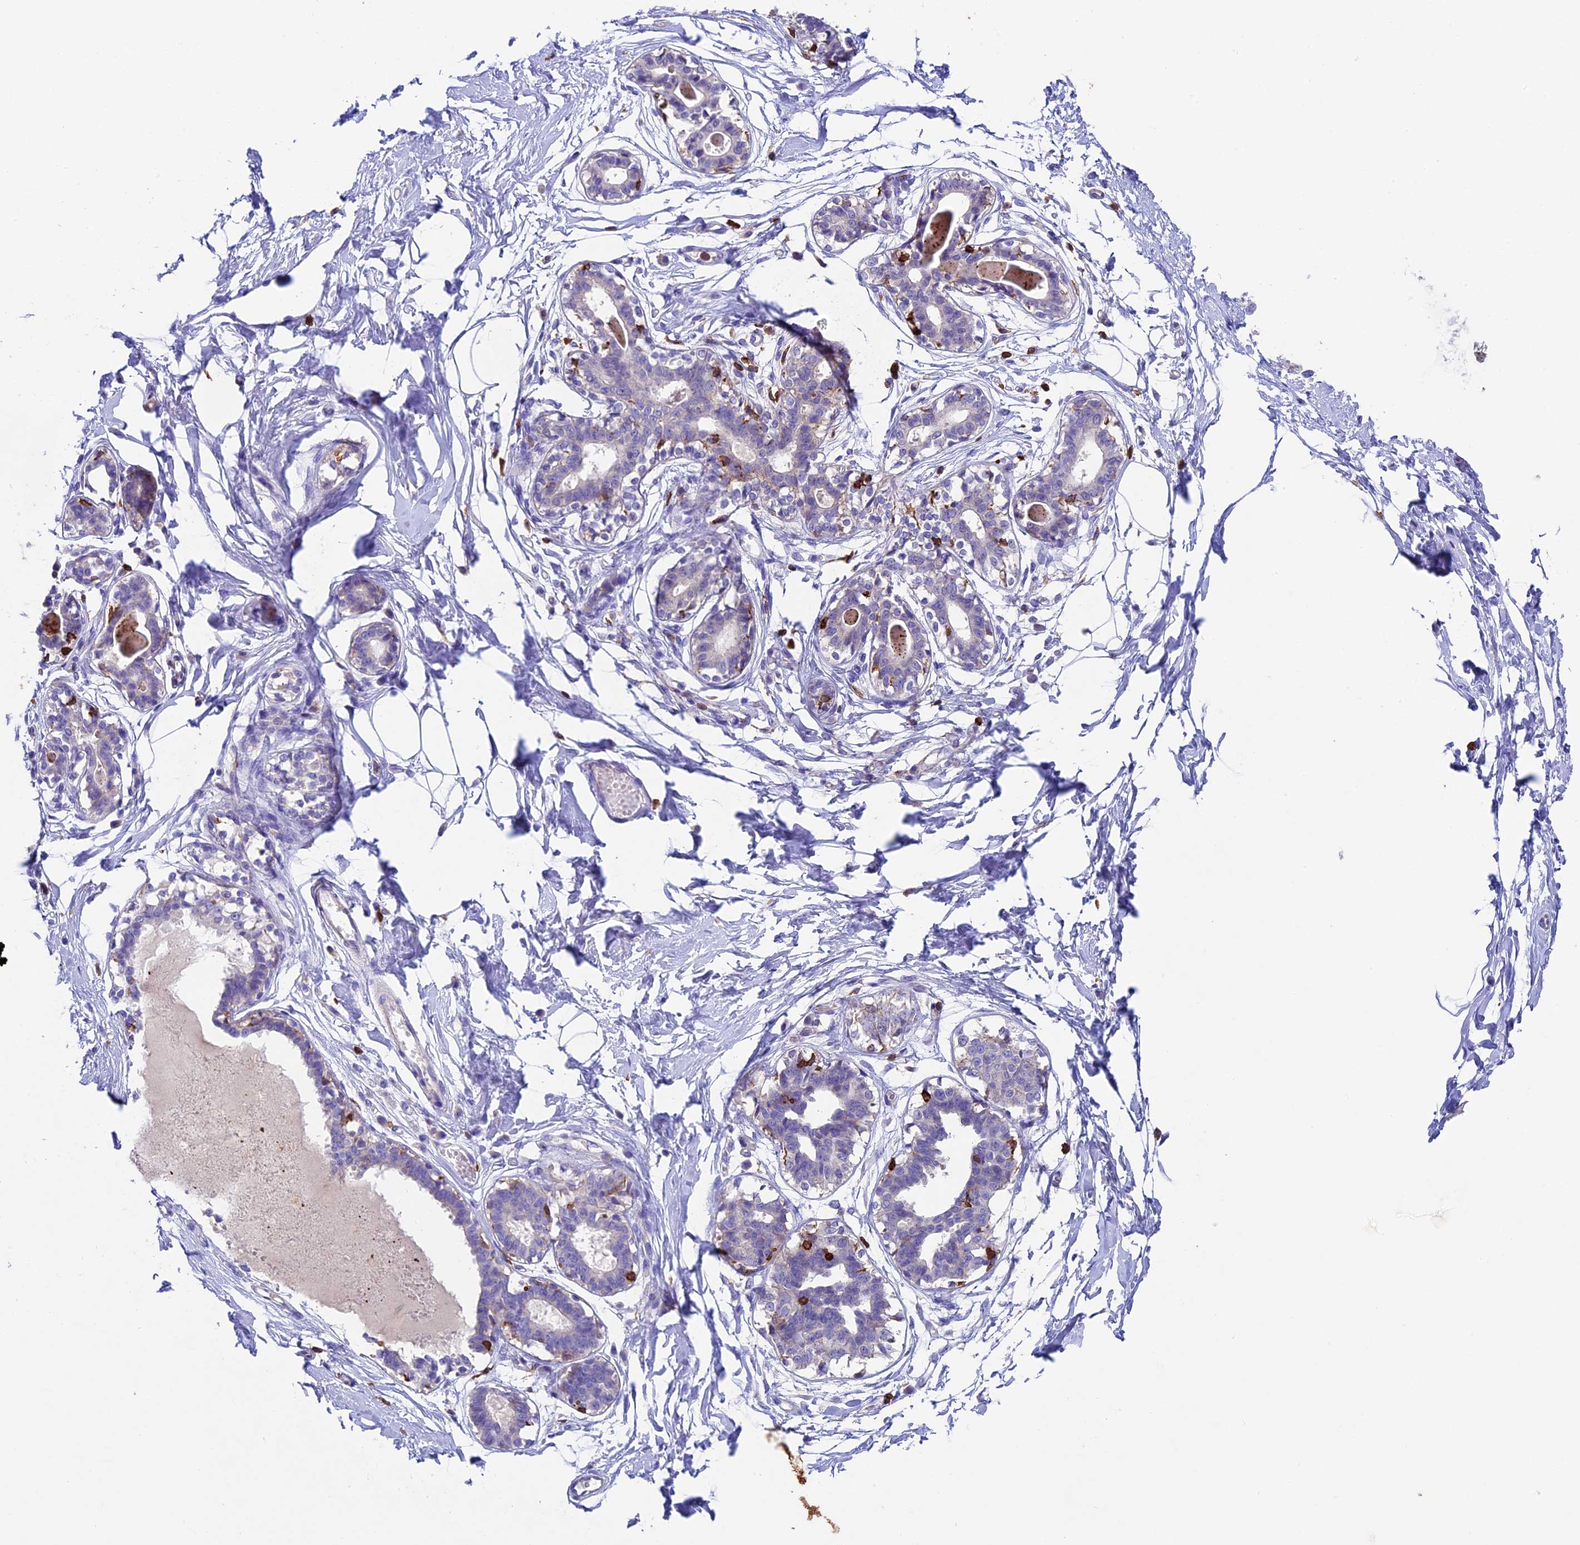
{"staining": {"intensity": "negative", "quantity": "none", "location": "none"}, "tissue": "breast", "cell_type": "Adipocytes", "image_type": "normal", "snomed": [{"axis": "morphology", "description": "Normal tissue, NOS"}, {"axis": "topography", "description": "Breast"}], "caption": "There is no significant positivity in adipocytes of breast. The staining is performed using DAB brown chromogen with nuclei counter-stained in using hematoxylin.", "gene": "ADAT1", "patient": {"sex": "female", "age": 45}}